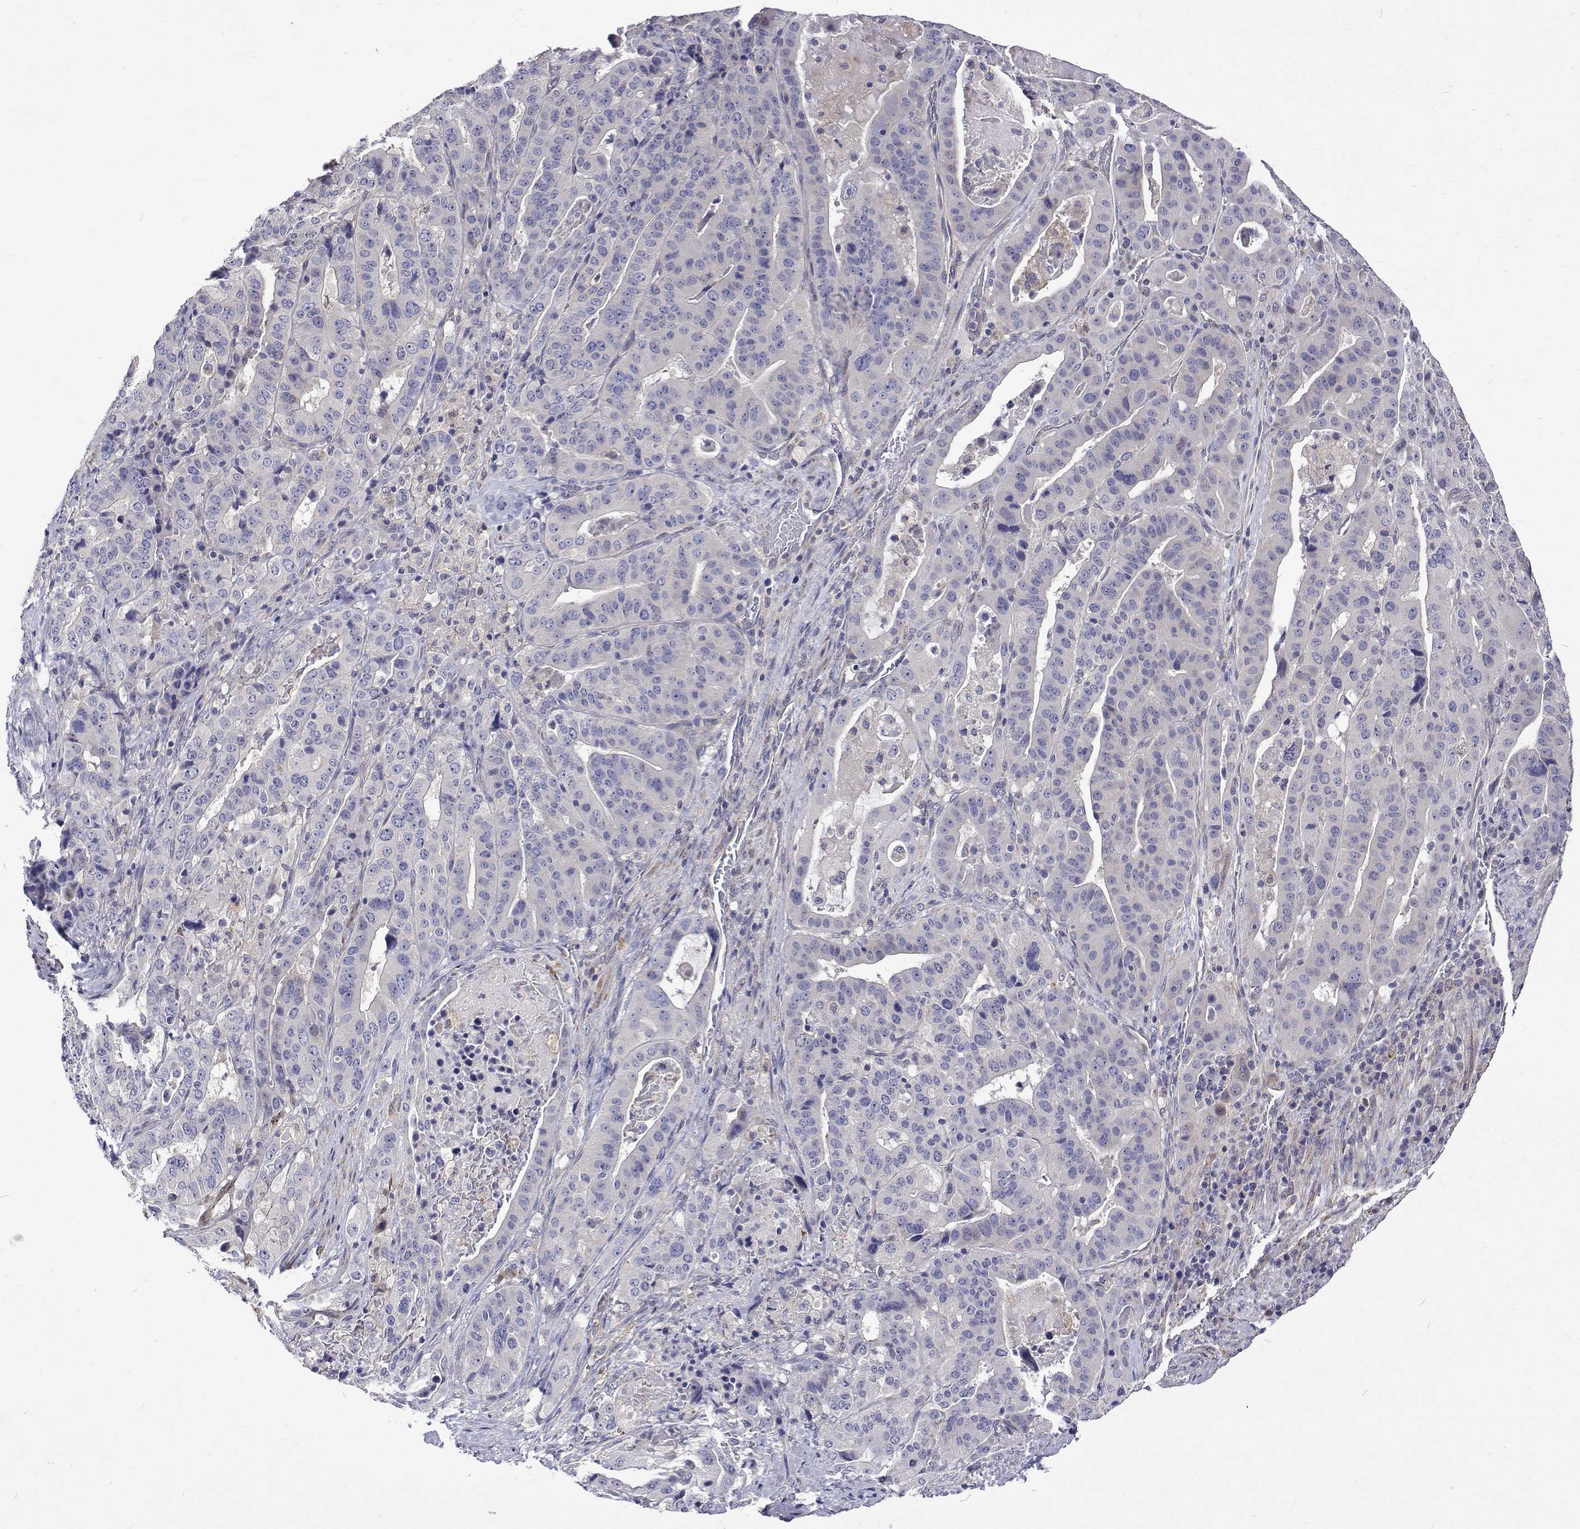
{"staining": {"intensity": "negative", "quantity": "none", "location": "none"}, "tissue": "stomach cancer", "cell_type": "Tumor cells", "image_type": "cancer", "snomed": [{"axis": "morphology", "description": "Adenocarcinoma, NOS"}, {"axis": "topography", "description": "Stomach"}], "caption": "Protein analysis of stomach cancer (adenocarcinoma) displays no significant expression in tumor cells.", "gene": "PADI1", "patient": {"sex": "male", "age": 48}}